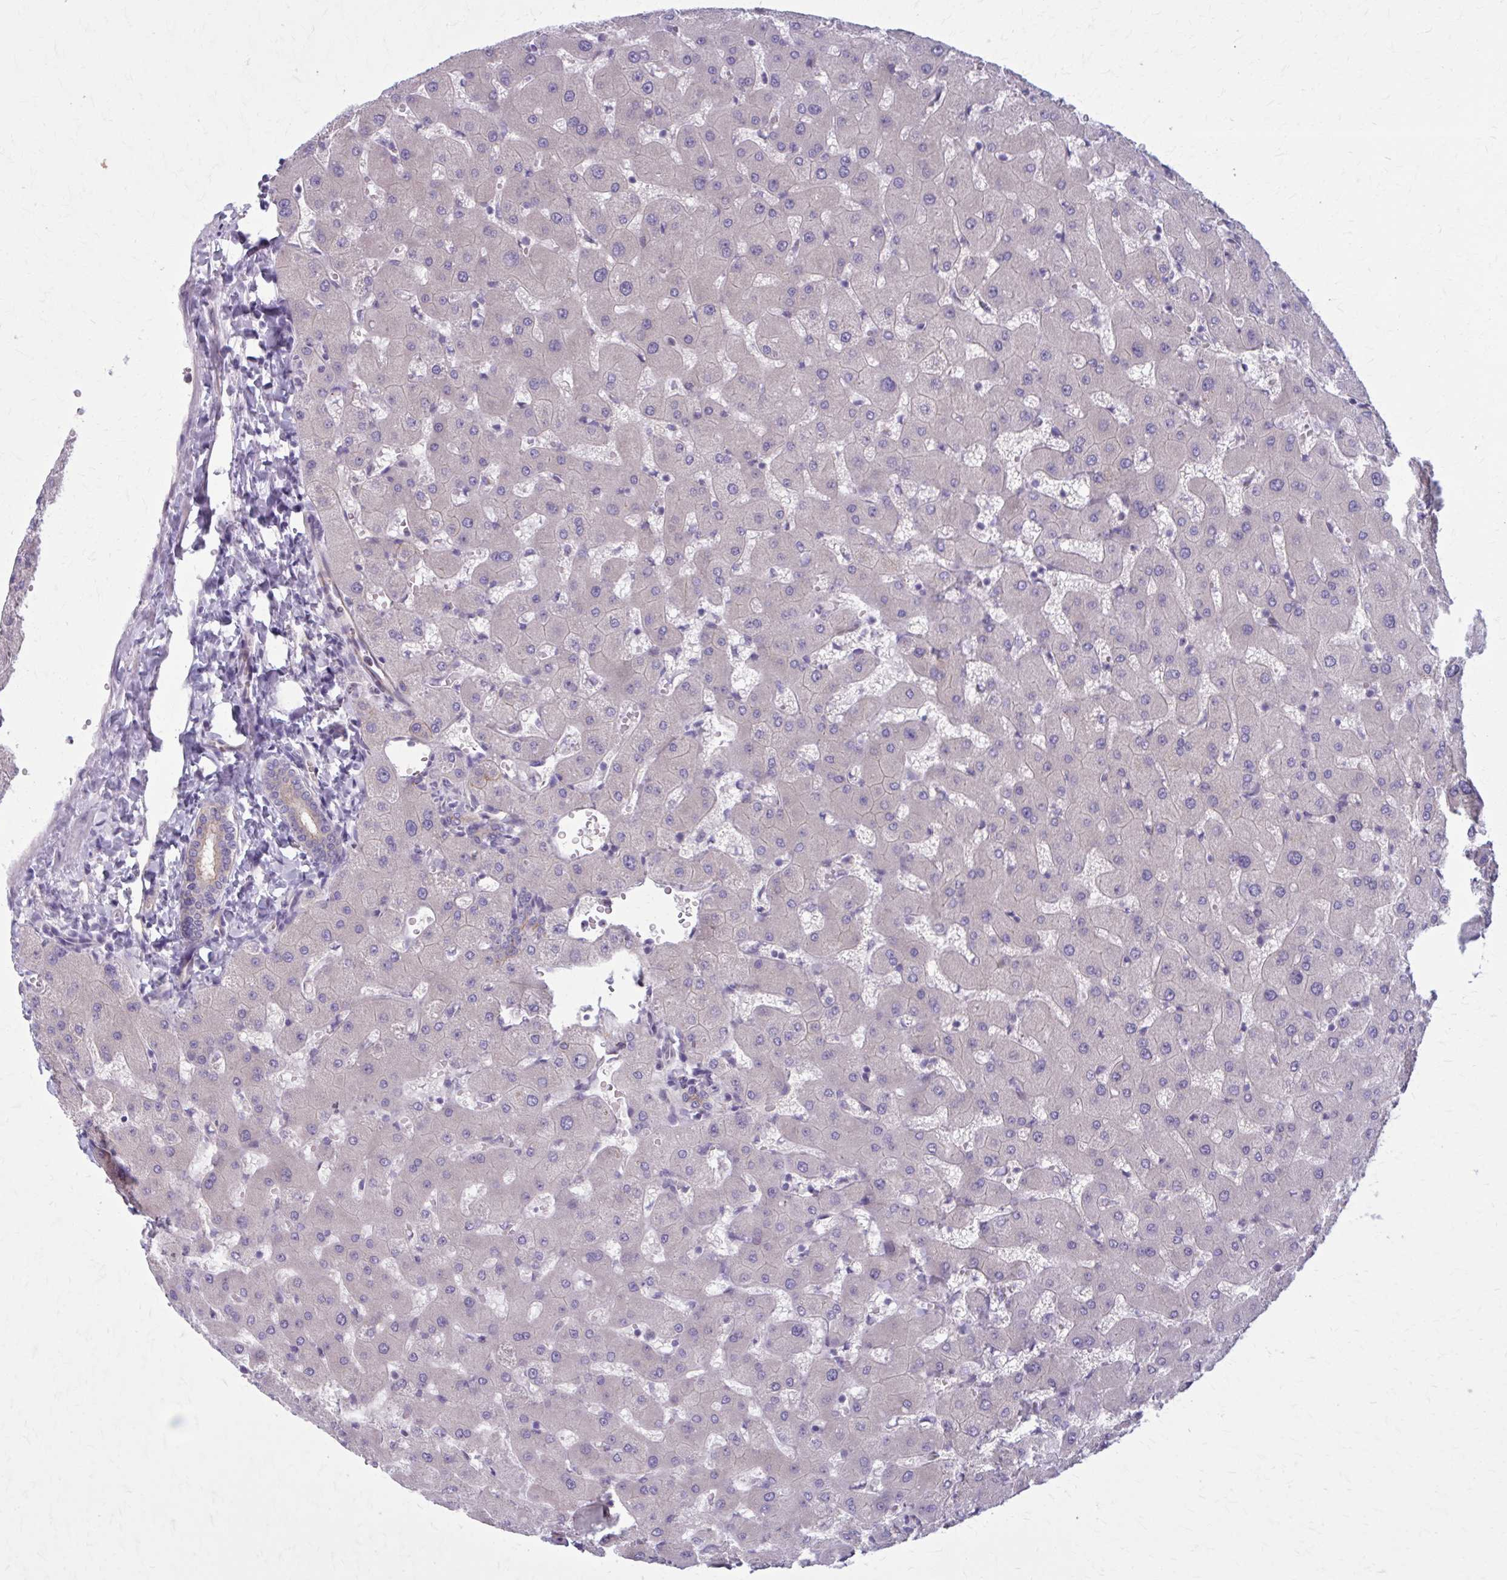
{"staining": {"intensity": "weak", "quantity": "25%-75%", "location": "cytoplasmic/membranous"}, "tissue": "liver", "cell_type": "Cholangiocytes", "image_type": "normal", "snomed": [{"axis": "morphology", "description": "Normal tissue, NOS"}, {"axis": "topography", "description": "Liver"}], "caption": "The immunohistochemical stain labels weak cytoplasmic/membranous expression in cholangiocytes of normal liver.", "gene": "ZDHHC7", "patient": {"sex": "female", "age": 63}}